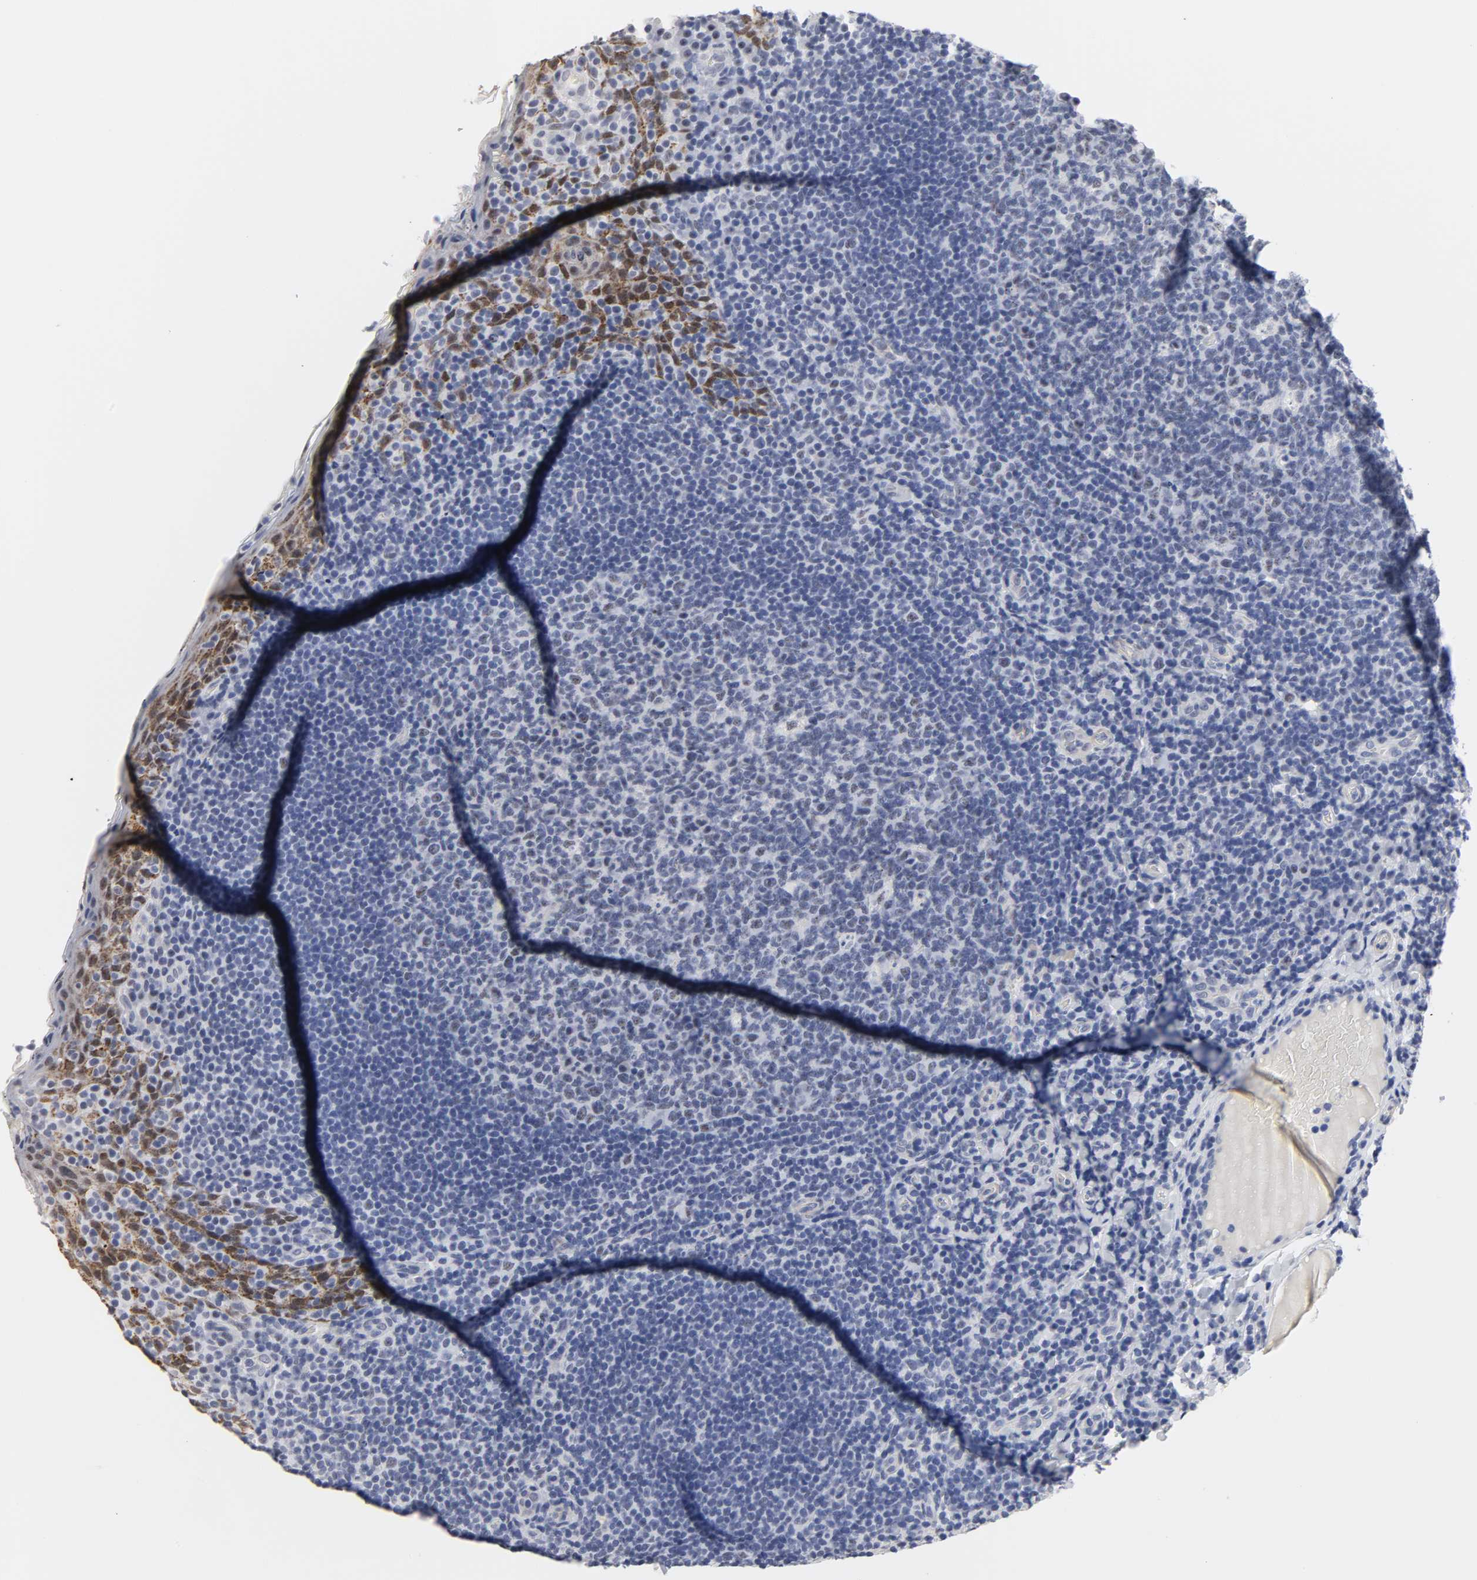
{"staining": {"intensity": "negative", "quantity": "none", "location": "none"}, "tissue": "tonsil", "cell_type": "Germinal center cells", "image_type": "normal", "snomed": [{"axis": "morphology", "description": "Normal tissue, NOS"}, {"axis": "topography", "description": "Tonsil"}], "caption": "High power microscopy photomicrograph of an IHC image of normal tonsil, revealing no significant staining in germinal center cells. (DAB (3,3'-diaminobenzidine) immunohistochemistry visualized using brightfield microscopy, high magnification).", "gene": "GRHL2", "patient": {"sex": "male", "age": 17}}